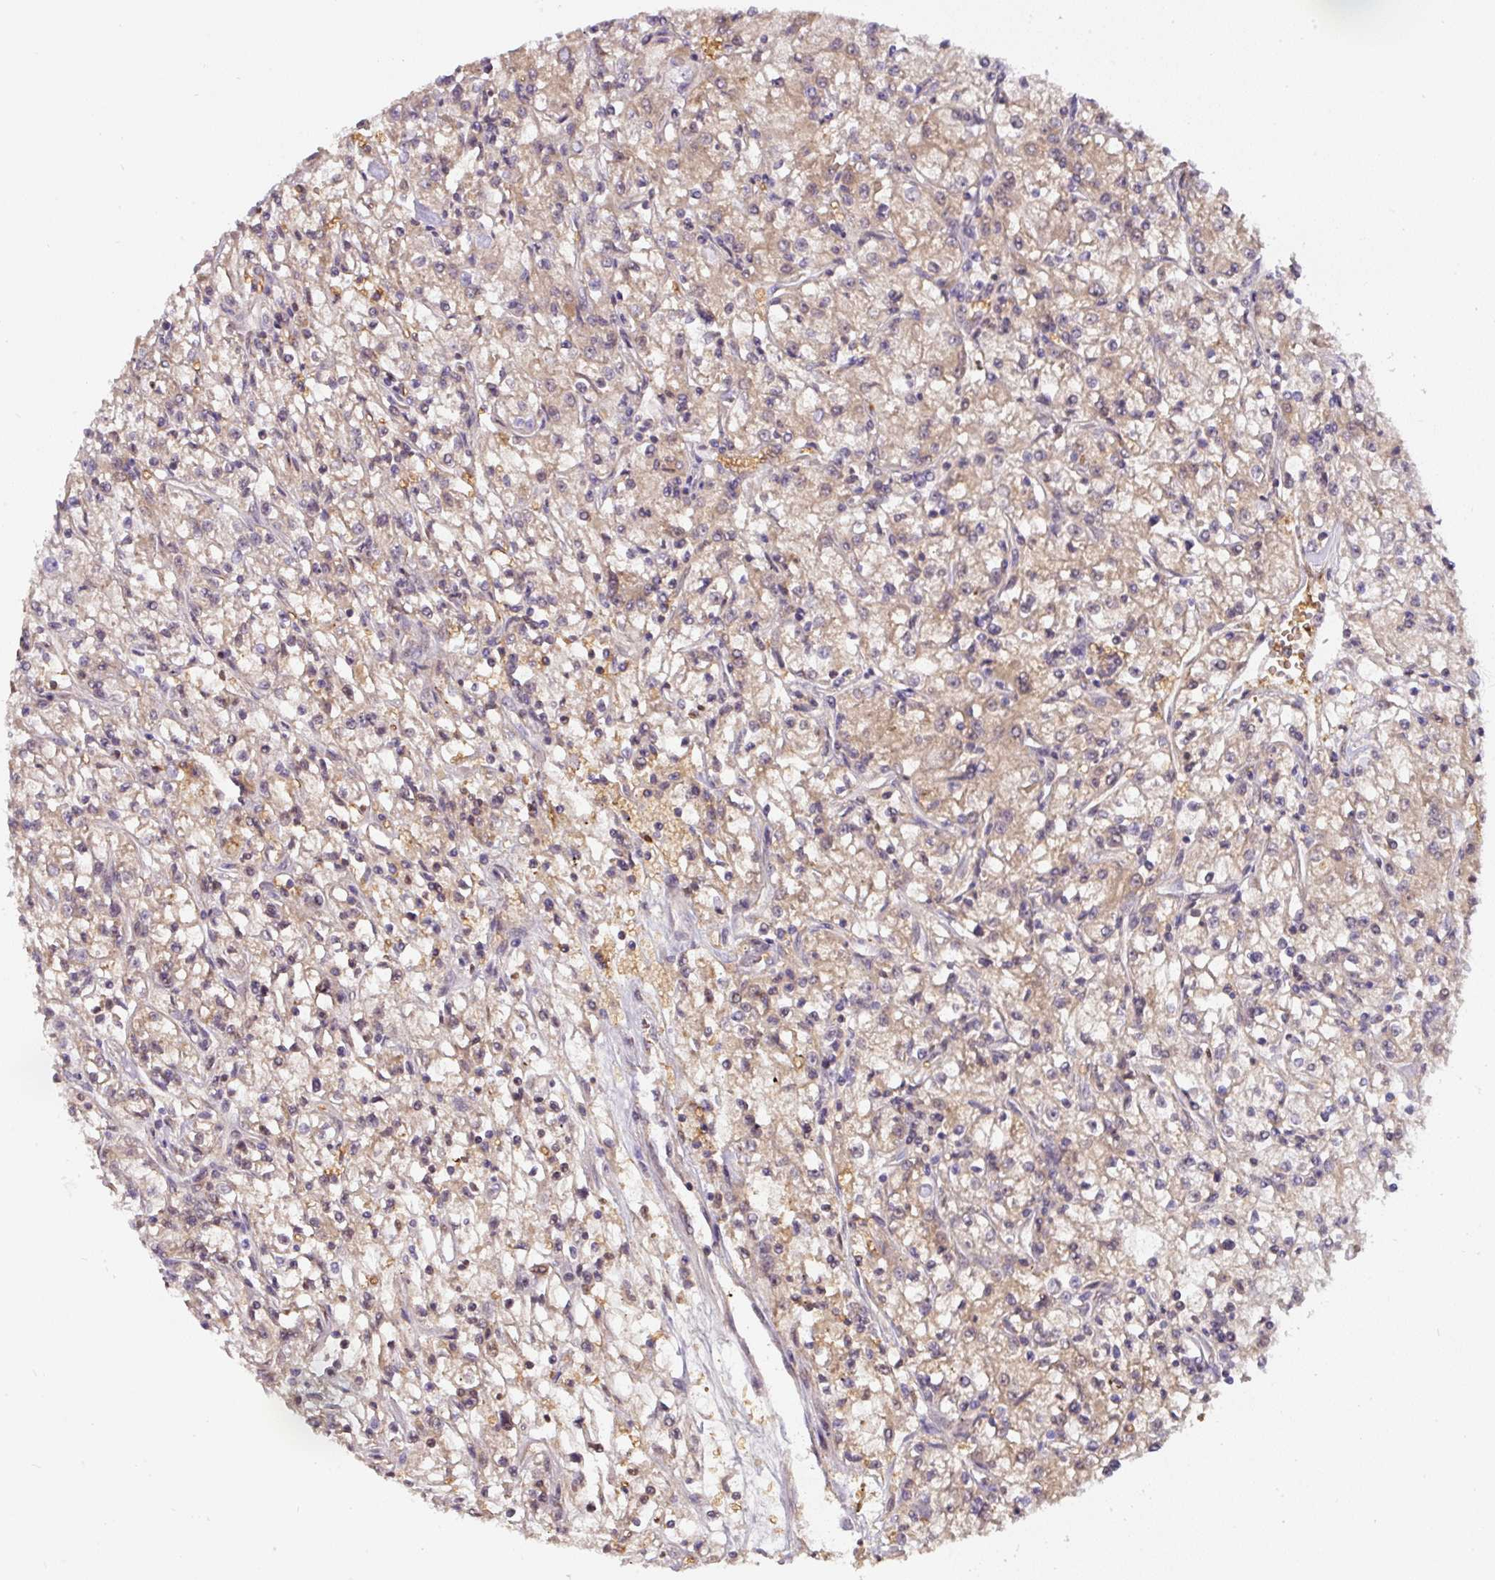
{"staining": {"intensity": "weak", "quantity": ">75%", "location": "cytoplasmic/membranous"}, "tissue": "renal cancer", "cell_type": "Tumor cells", "image_type": "cancer", "snomed": [{"axis": "morphology", "description": "Adenocarcinoma, NOS"}, {"axis": "topography", "description": "Kidney"}], "caption": "This photomicrograph shows immunohistochemistry staining of renal cancer (adenocarcinoma), with low weak cytoplasmic/membranous positivity in approximately >75% of tumor cells.", "gene": "ST13", "patient": {"sex": "female", "age": 59}}